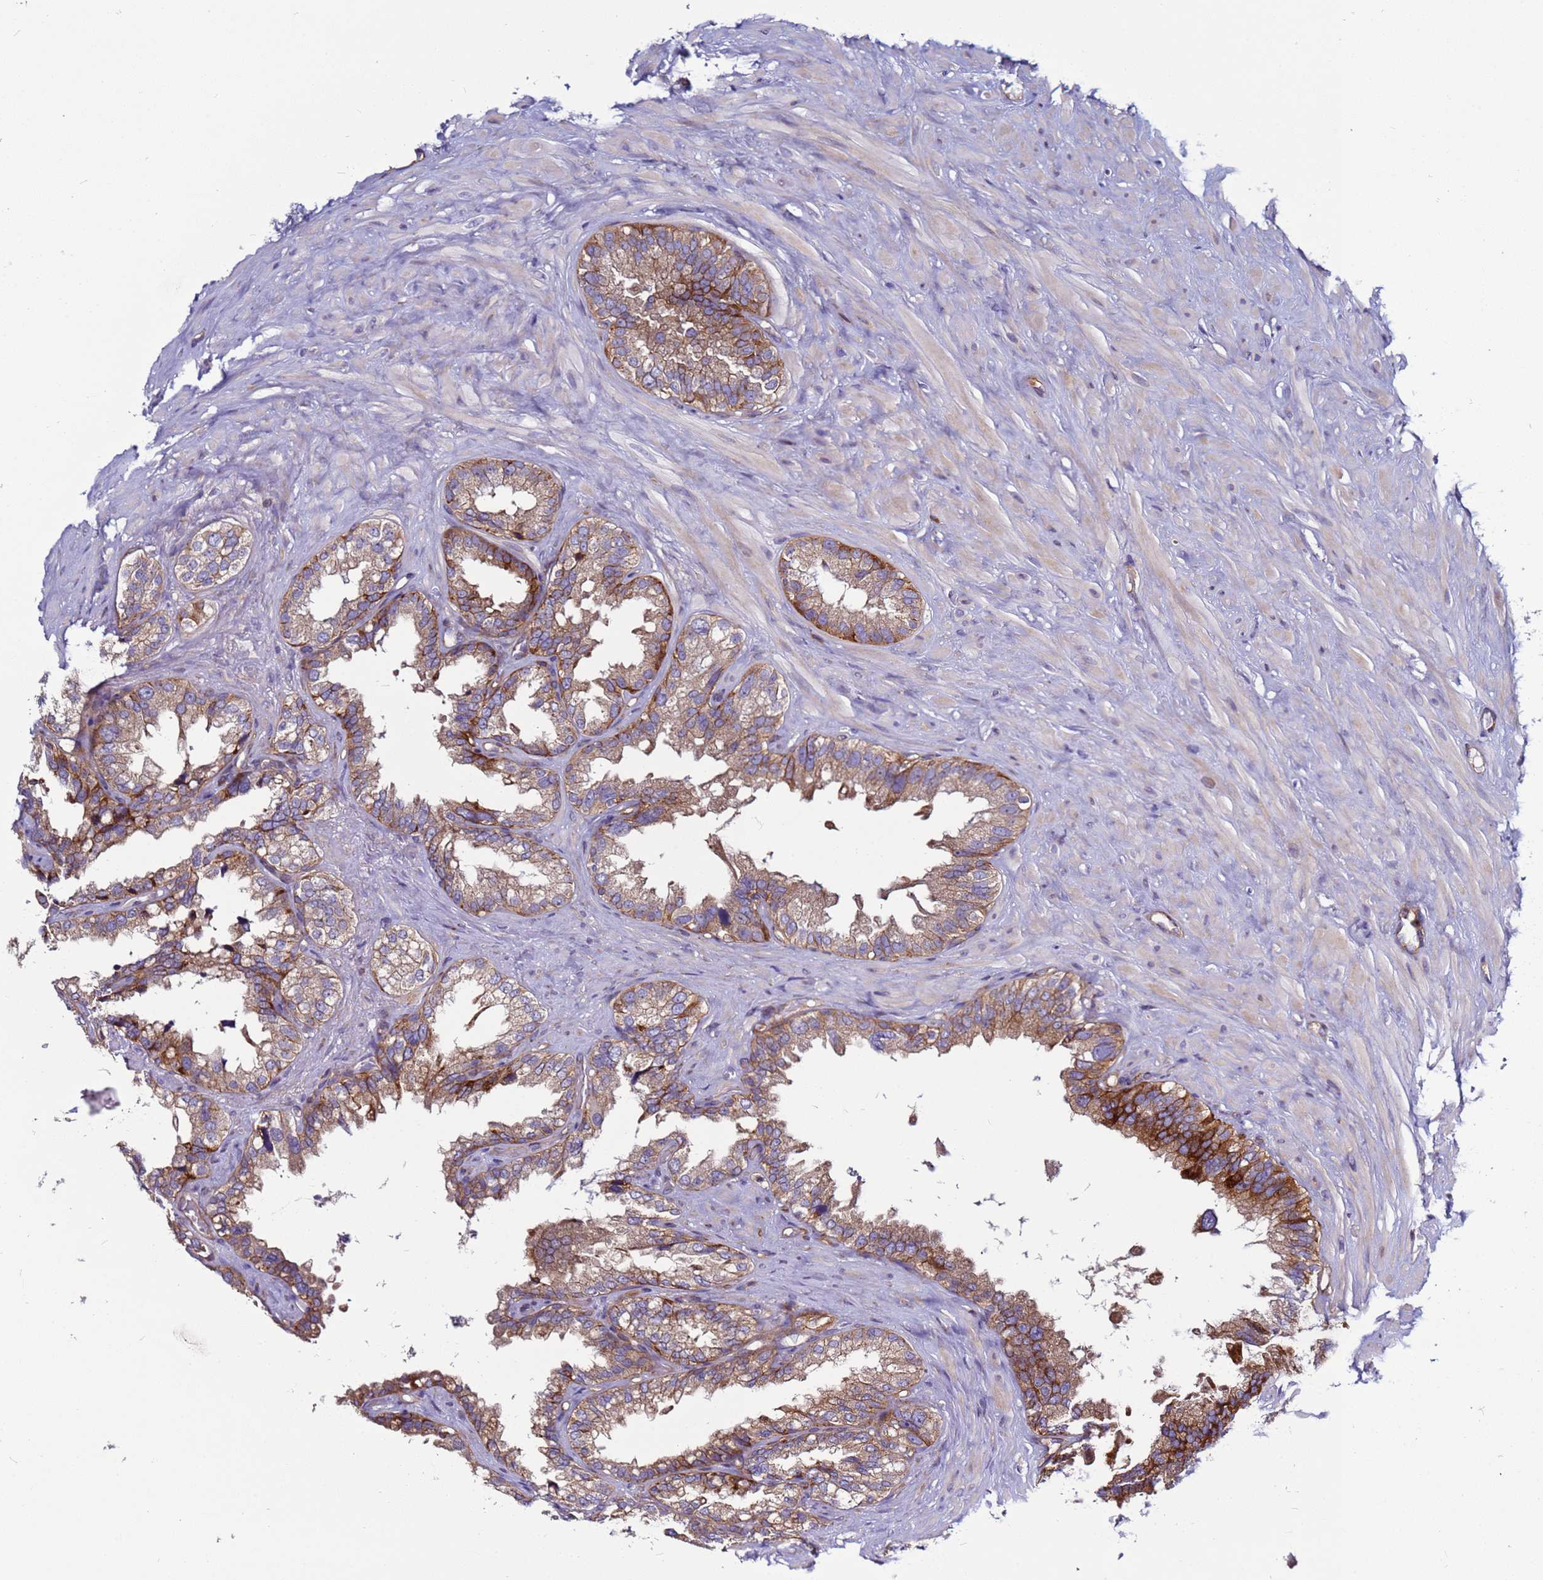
{"staining": {"intensity": "moderate", "quantity": ">75%", "location": "cytoplasmic/membranous"}, "tissue": "seminal vesicle", "cell_type": "Glandular cells", "image_type": "normal", "snomed": [{"axis": "morphology", "description": "Normal tissue, NOS"}, {"axis": "topography", "description": "Seminal veicle"}], "caption": "Protein expression by IHC demonstrates moderate cytoplasmic/membranous positivity in approximately >75% of glandular cells in unremarkable seminal vesicle.", "gene": "EFCAB8", "patient": {"sex": "male", "age": 80}}